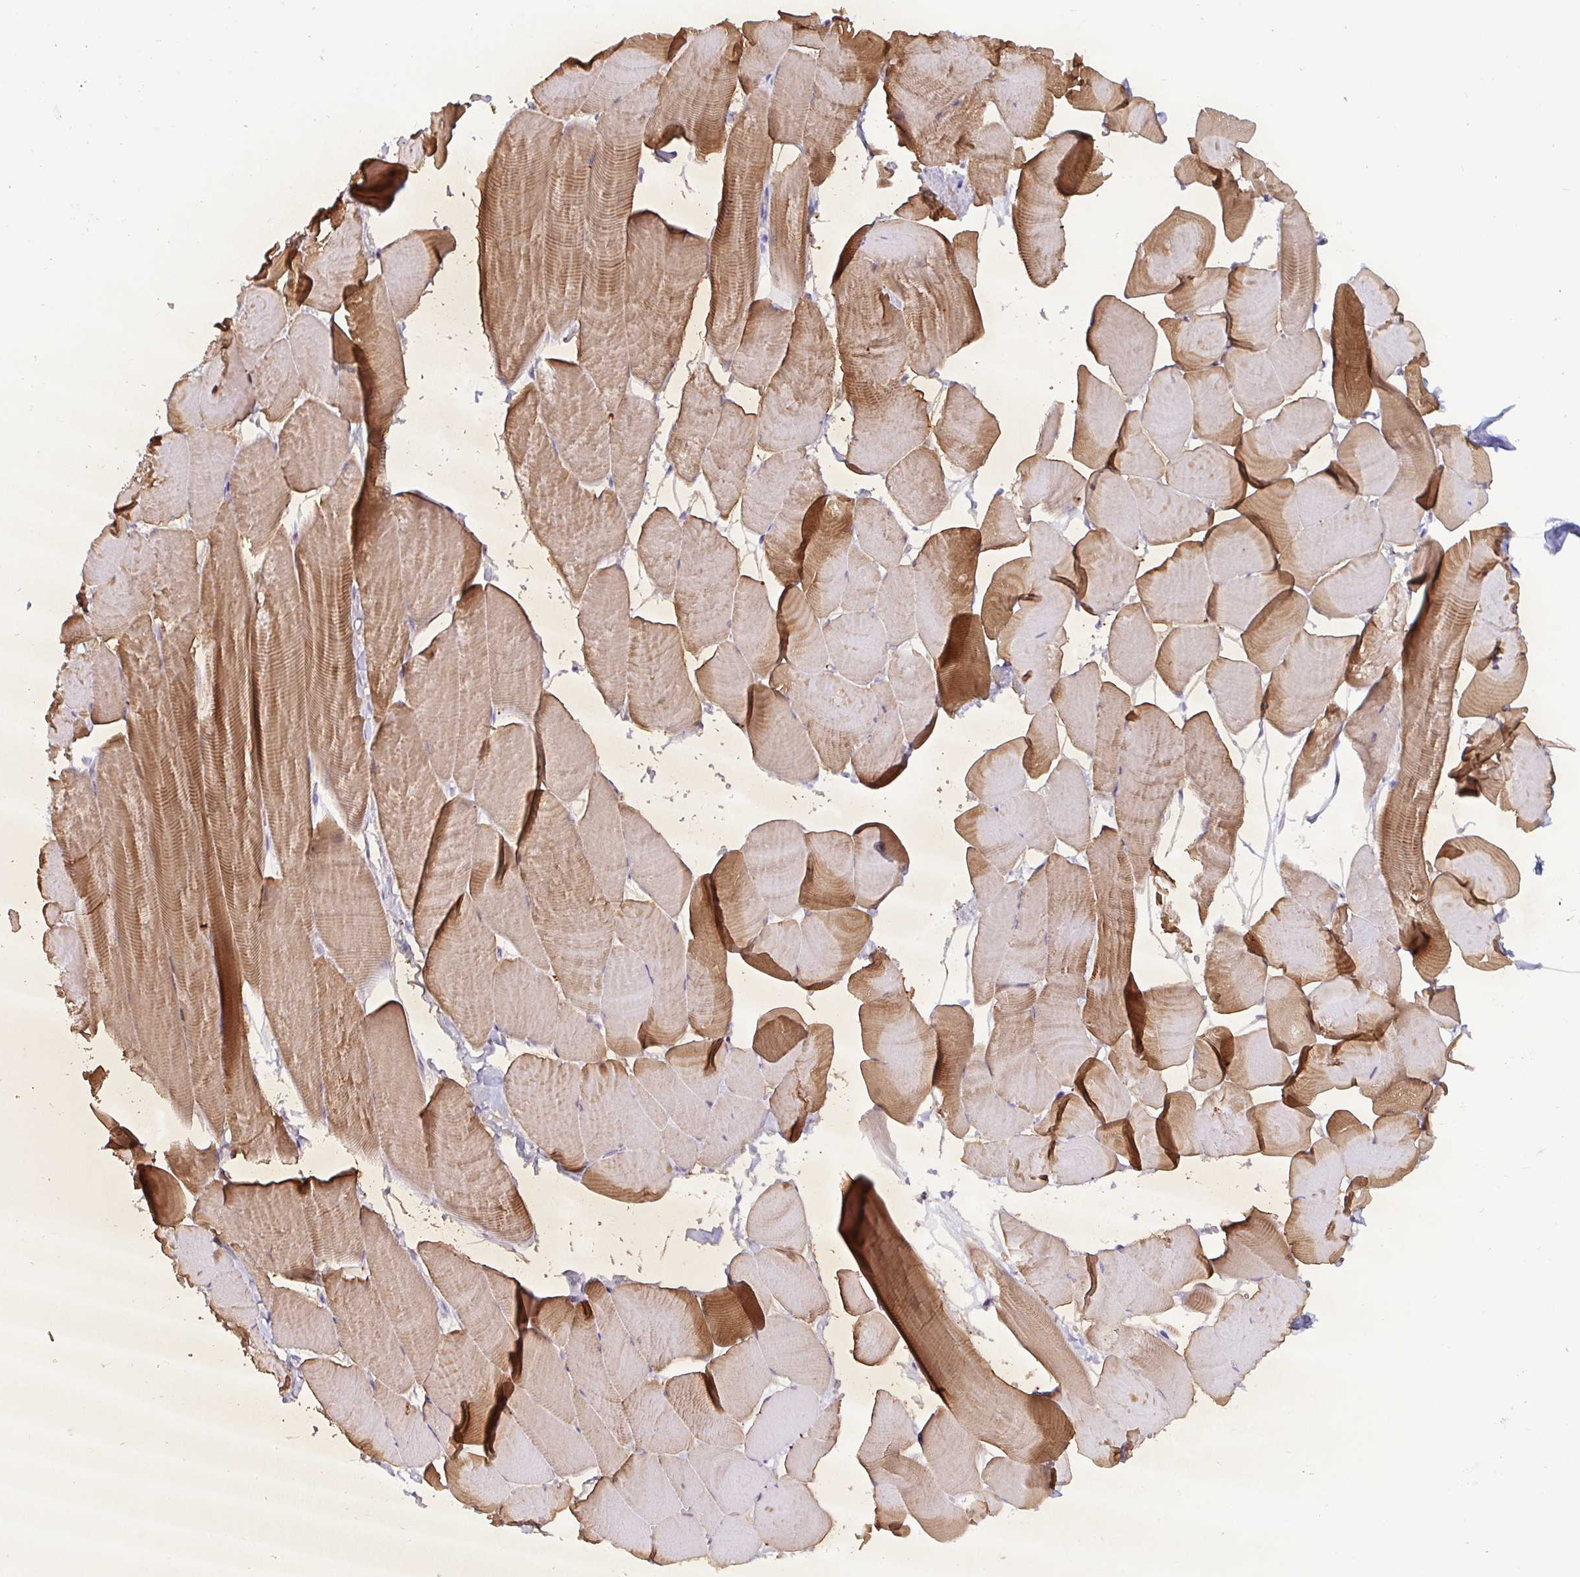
{"staining": {"intensity": "moderate", "quantity": ">75%", "location": "cytoplasmic/membranous"}, "tissue": "skeletal muscle", "cell_type": "Myocytes", "image_type": "normal", "snomed": [{"axis": "morphology", "description": "Normal tissue, NOS"}, {"axis": "topography", "description": "Skeletal muscle"}], "caption": "Human skeletal muscle stained for a protein (brown) demonstrates moderate cytoplasmic/membranous positive expression in about >75% of myocytes.", "gene": "GSTM1", "patient": {"sex": "male", "age": 25}}